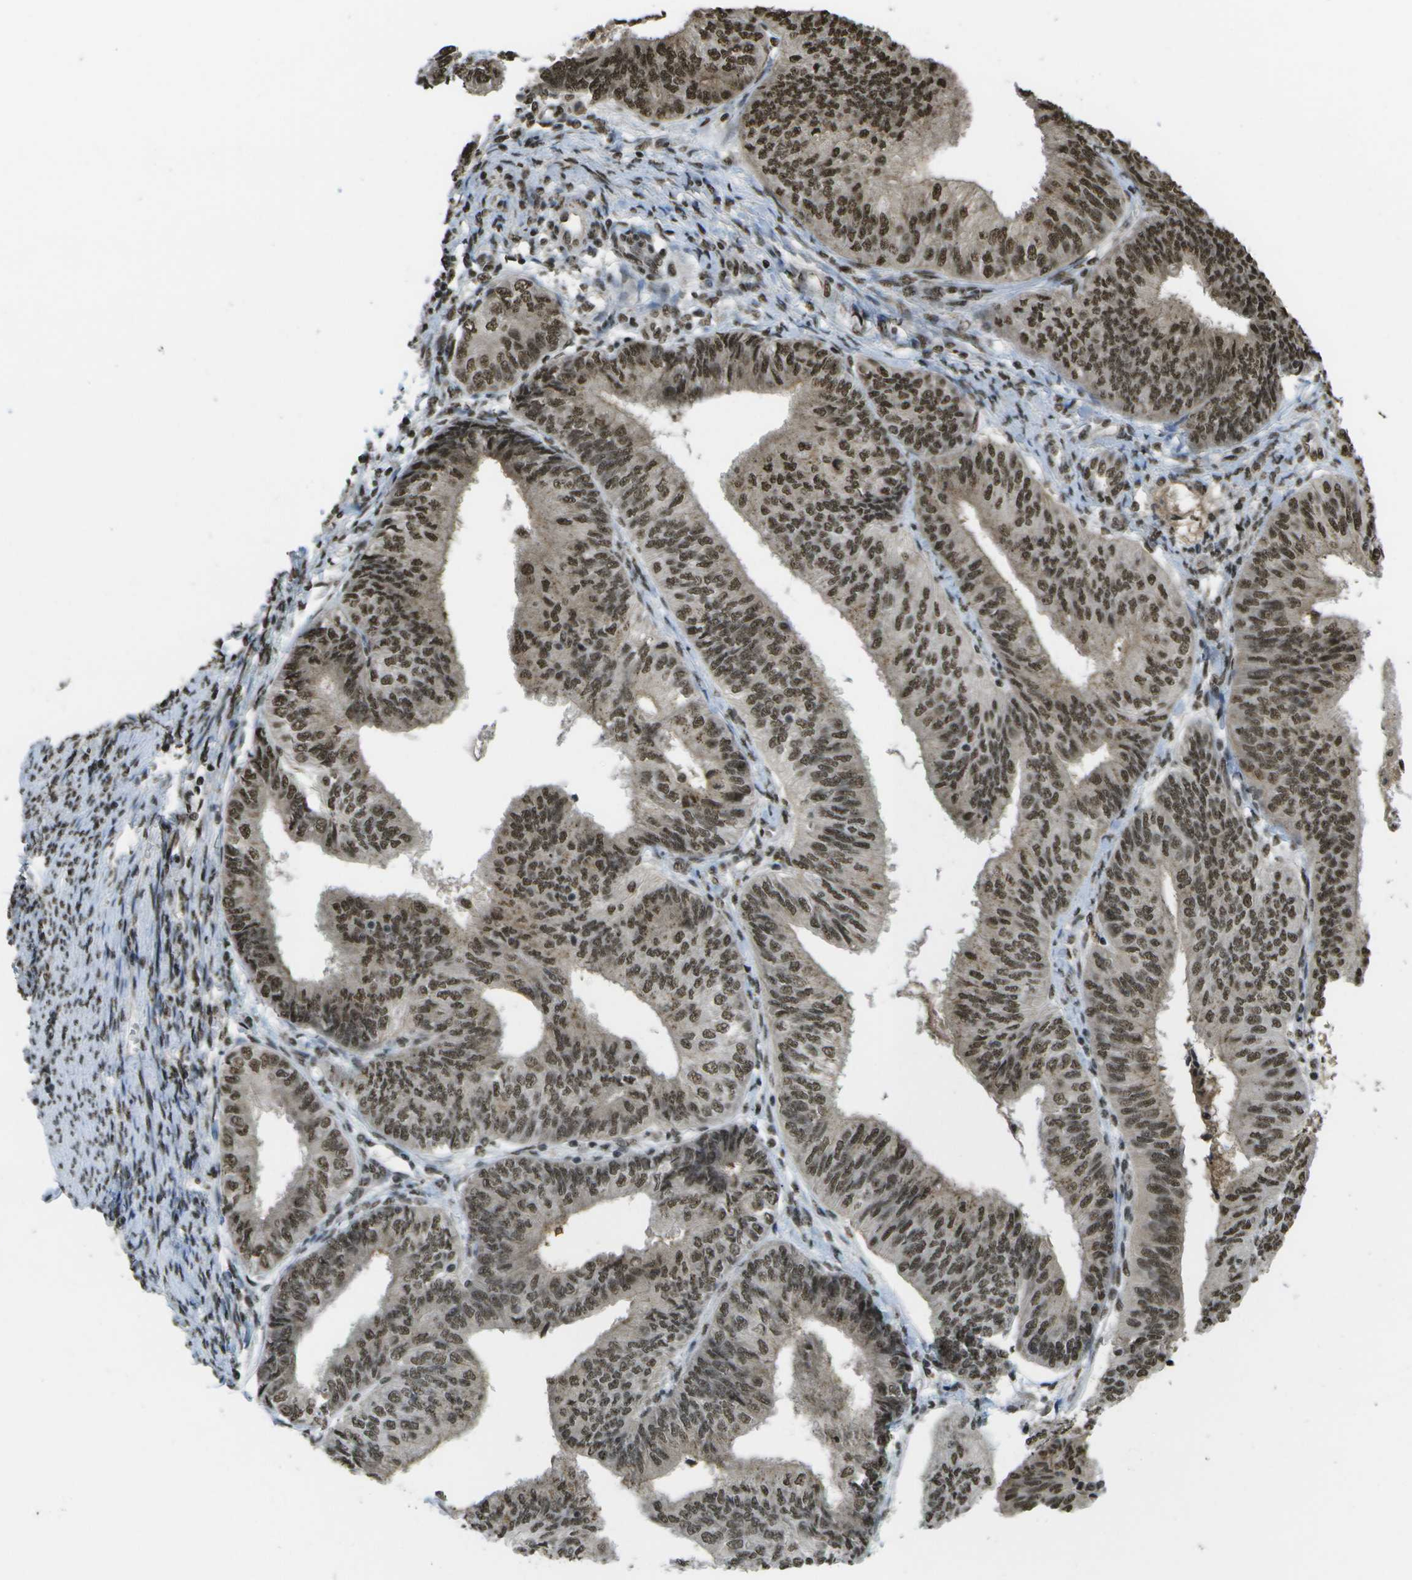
{"staining": {"intensity": "strong", "quantity": ">75%", "location": "nuclear"}, "tissue": "endometrial cancer", "cell_type": "Tumor cells", "image_type": "cancer", "snomed": [{"axis": "morphology", "description": "Adenocarcinoma, NOS"}, {"axis": "topography", "description": "Endometrium"}], "caption": "IHC of adenocarcinoma (endometrial) exhibits high levels of strong nuclear expression in about >75% of tumor cells.", "gene": "SPEN", "patient": {"sex": "female", "age": 58}}